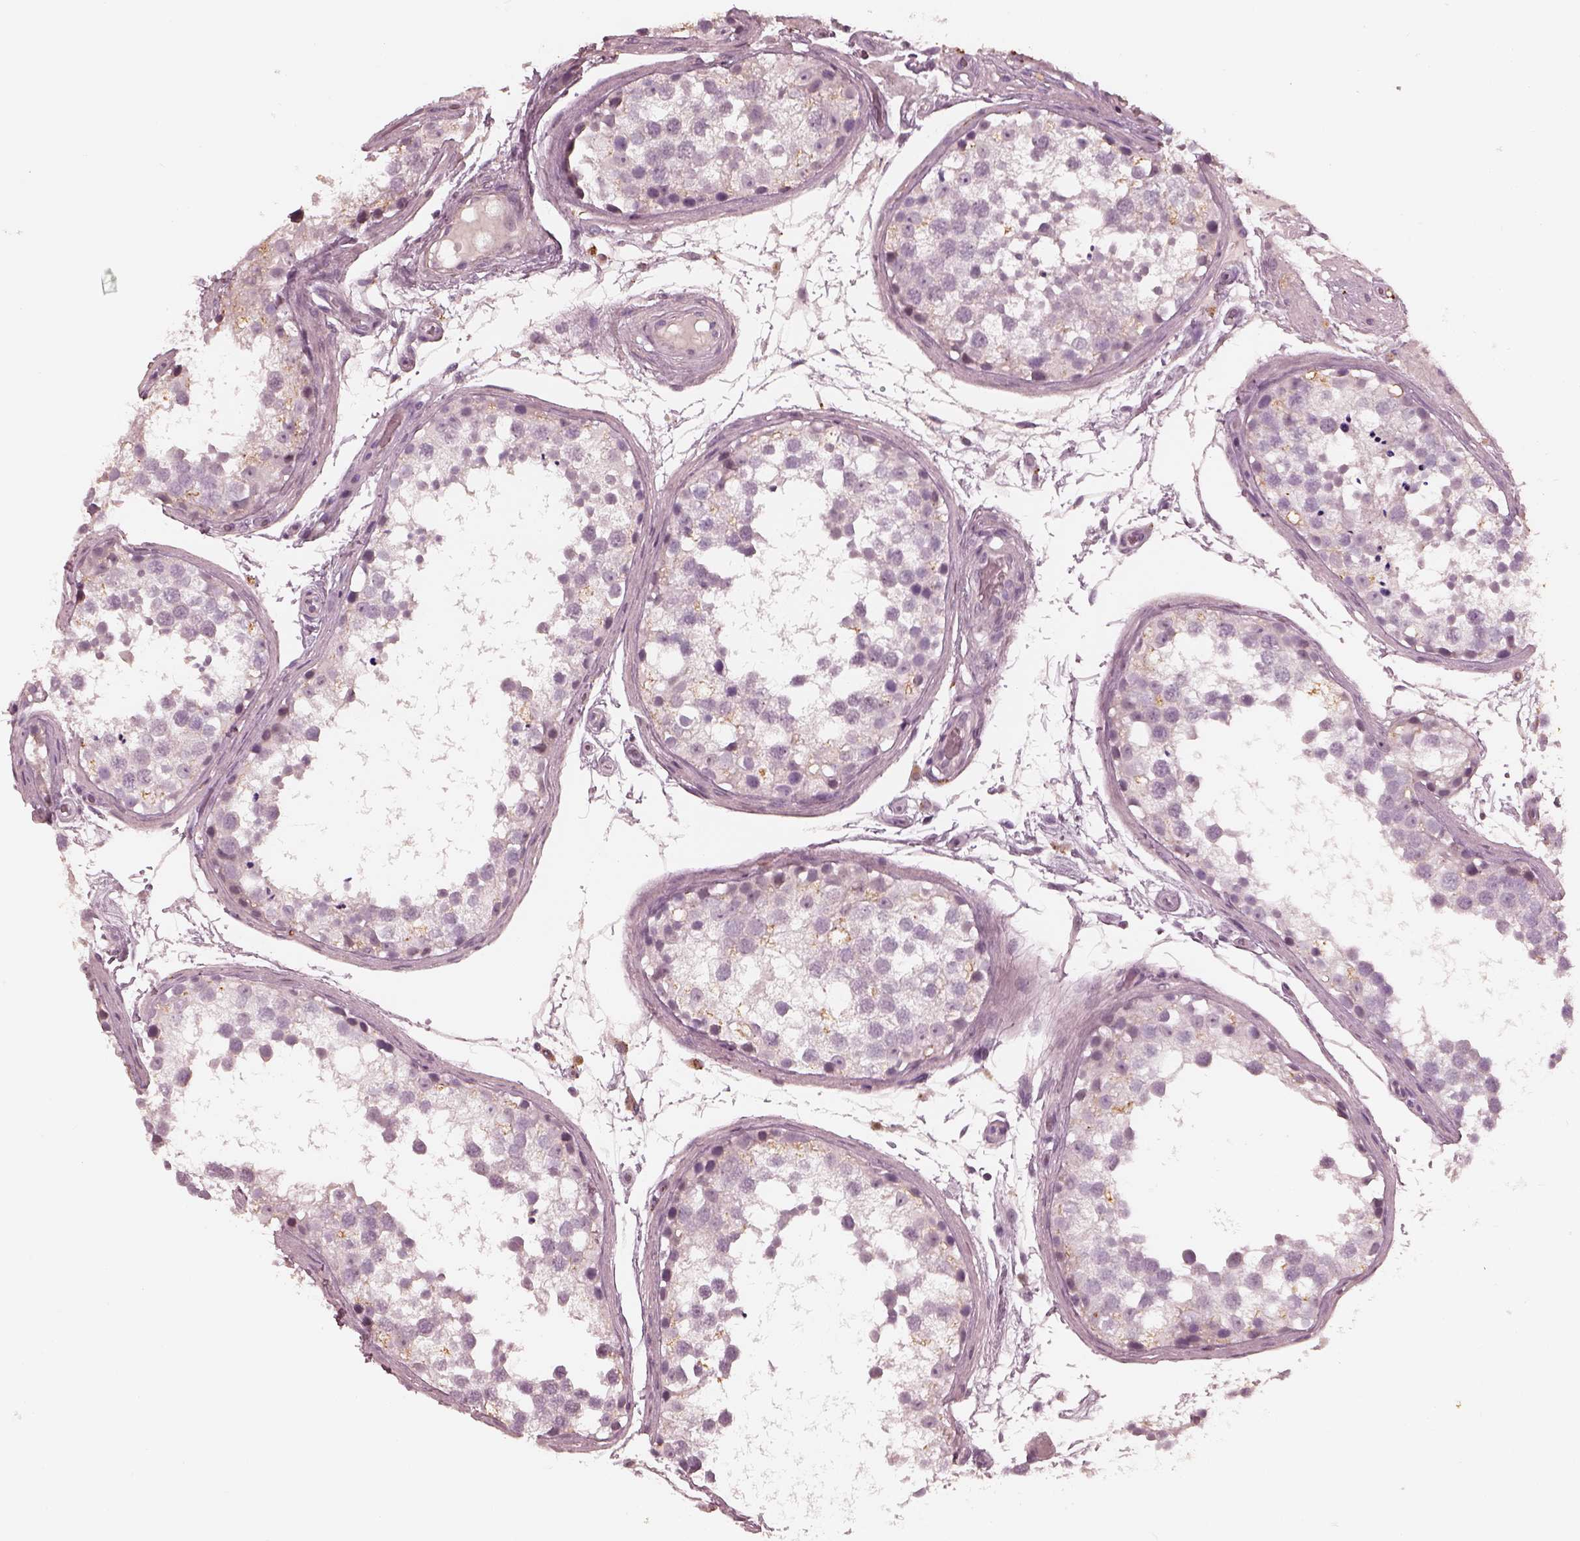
{"staining": {"intensity": "negative", "quantity": "none", "location": "none"}, "tissue": "testis", "cell_type": "Cells in seminiferous ducts", "image_type": "normal", "snomed": [{"axis": "morphology", "description": "Normal tissue, NOS"}, {"axis": "morphology", "description": "Seminoma, NOS"}, {"axis": "topography", "description": "Testis"}], "caption": "Photomicrograph shows no significant protein expression in cells in seminiferous ducts of unremarkable testis.", "gene": "ADRB3", "patient": {"sex": "male", "age": 65}}